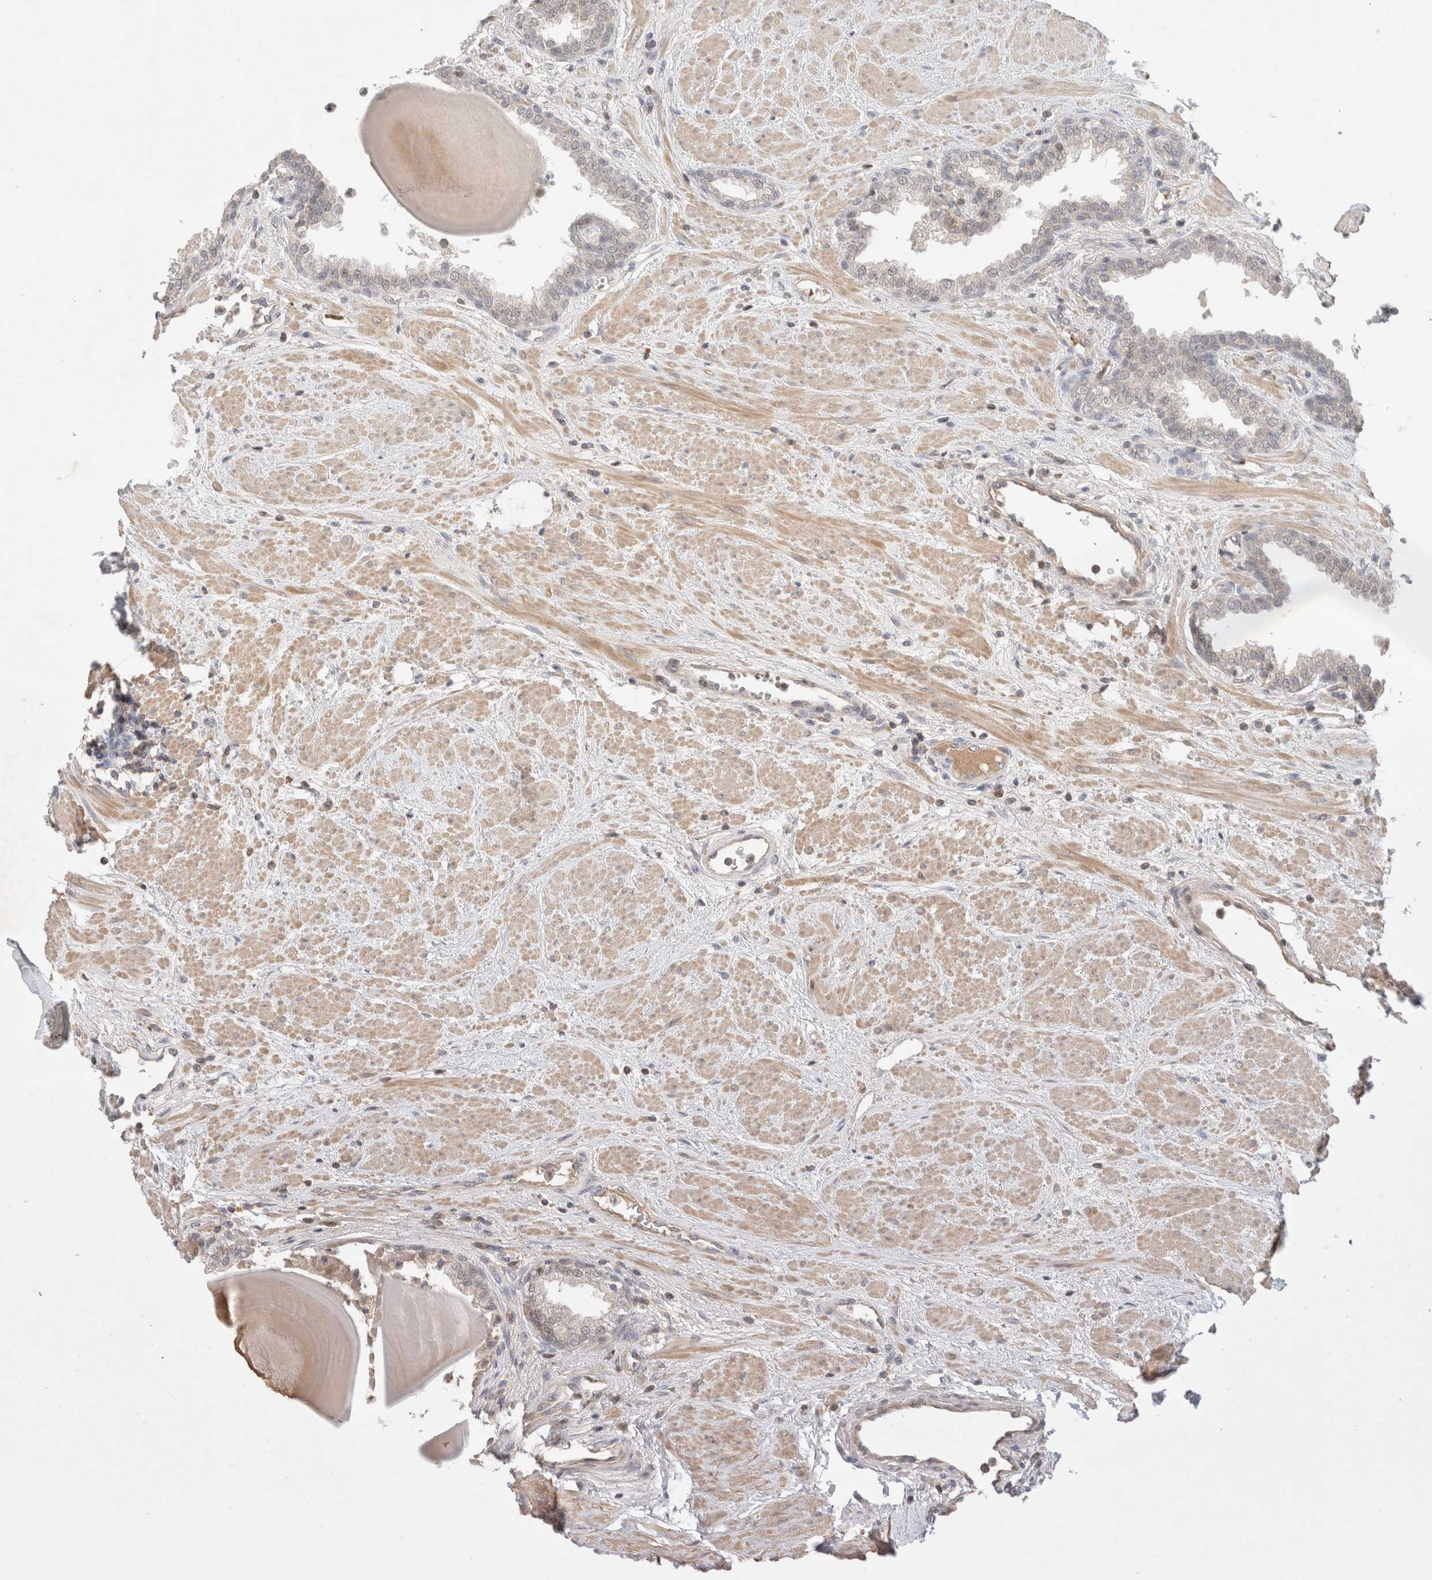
{"staining": {"intensity": "weak", "quantity": "<25%", "location": "cytoplasmic/membranous"}, "tissue": "prostate", "cell_type": "Glandular cells", "image_type": "normal", "snomed": [{"axis": "morphology", "description": "Normal tissue, NOS"}, {"axis": "topography", "description": "Prostate"}], "caption": "Protein analysis of benign prostate demonstrates no significant positivity in glandular cells. (Brightfield microscopy of DAB (3,3'-diaminobenzidine) immunohistochemistry at high magnification).", "gene": "MRM3", "patient": {"sex": "male", "age": 51}}